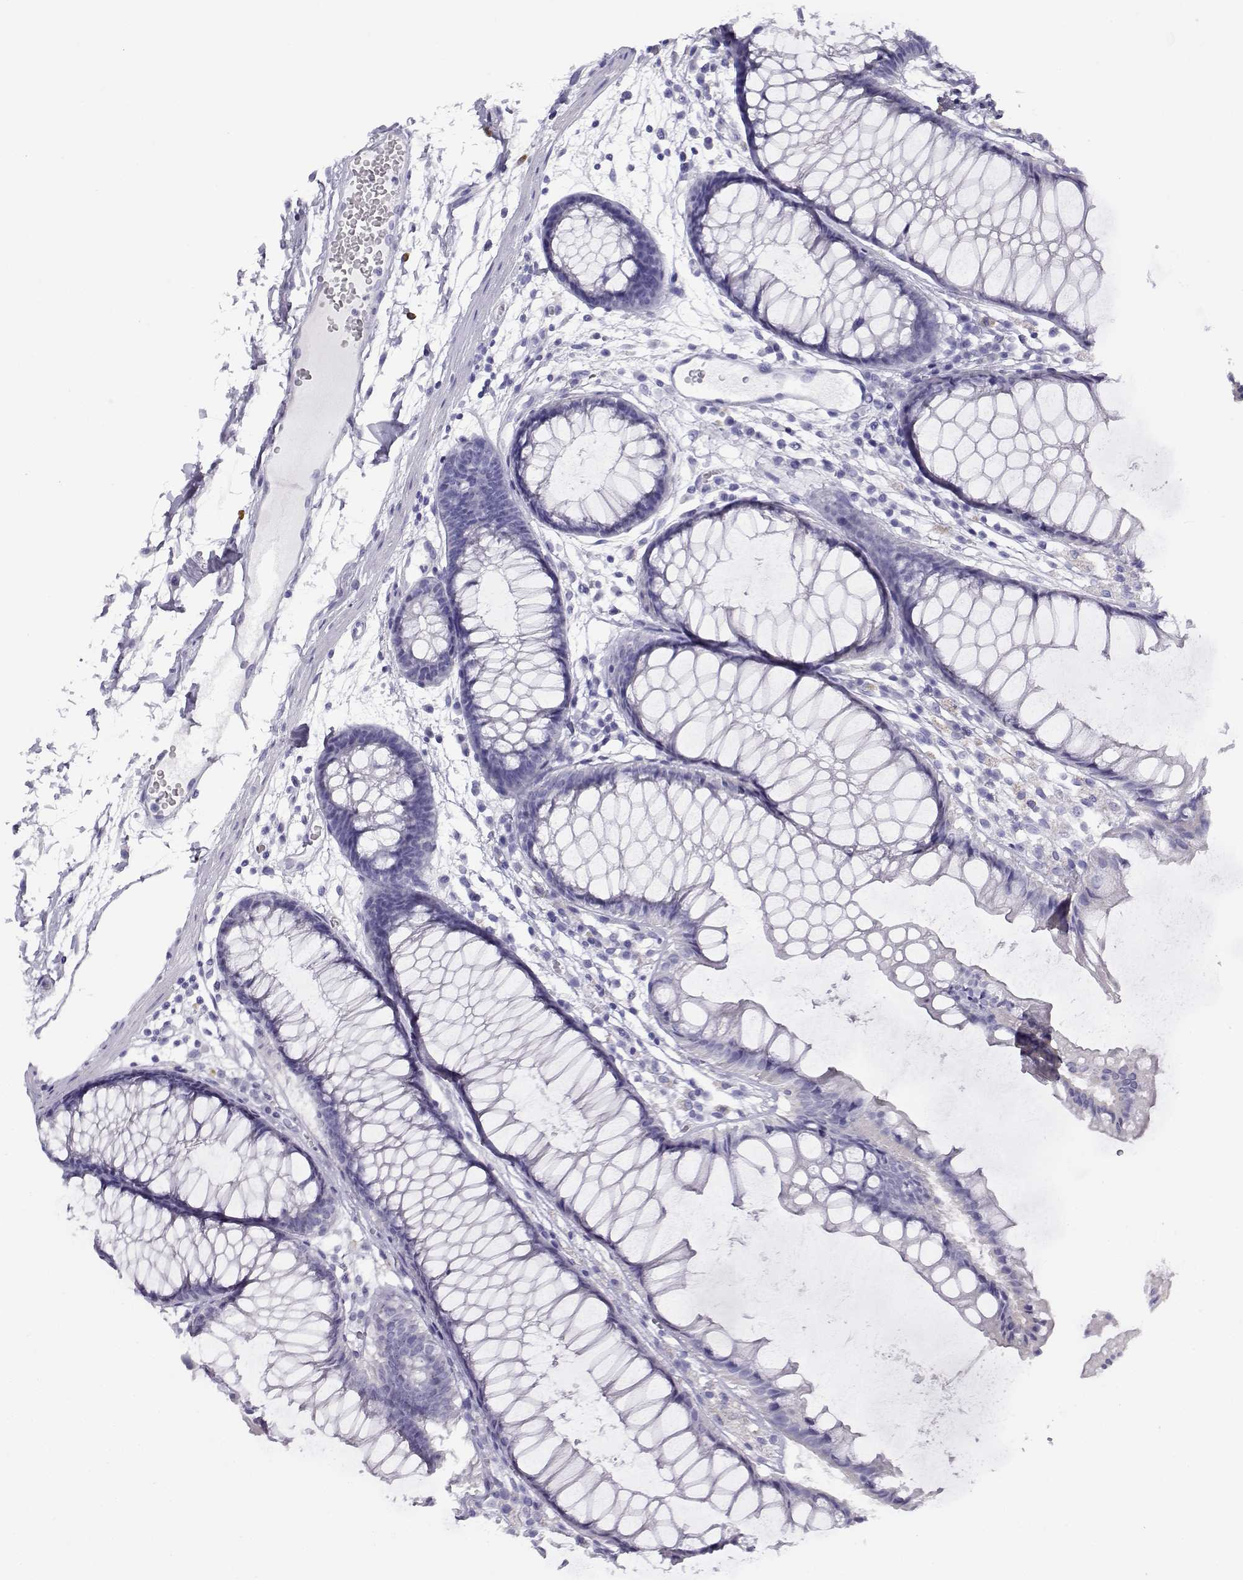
{"staining": {"intensity": "negative", "quantity": "none", "location": "none"}, "tissue": "colon", "cell_type": "Endothelial cells", "image_type": "normal", "snomed": [{"axis": "morphology", "description": "Normal tissue, NOS"}, {"axis": "morphology", "description": "Adenocarcinoma, NOS"}, {"axis": "topography", "description": "Colon"}], "caption": "DAB (3,3'-diaminobenzidine) immunohistochemical staining of normal colon demonstrates no significant staining in endothelial cells. (DAB IHC with hematoxylin counter stain).", "gene": "CABS1", "patient": {"sex": "male", "age": 65}}